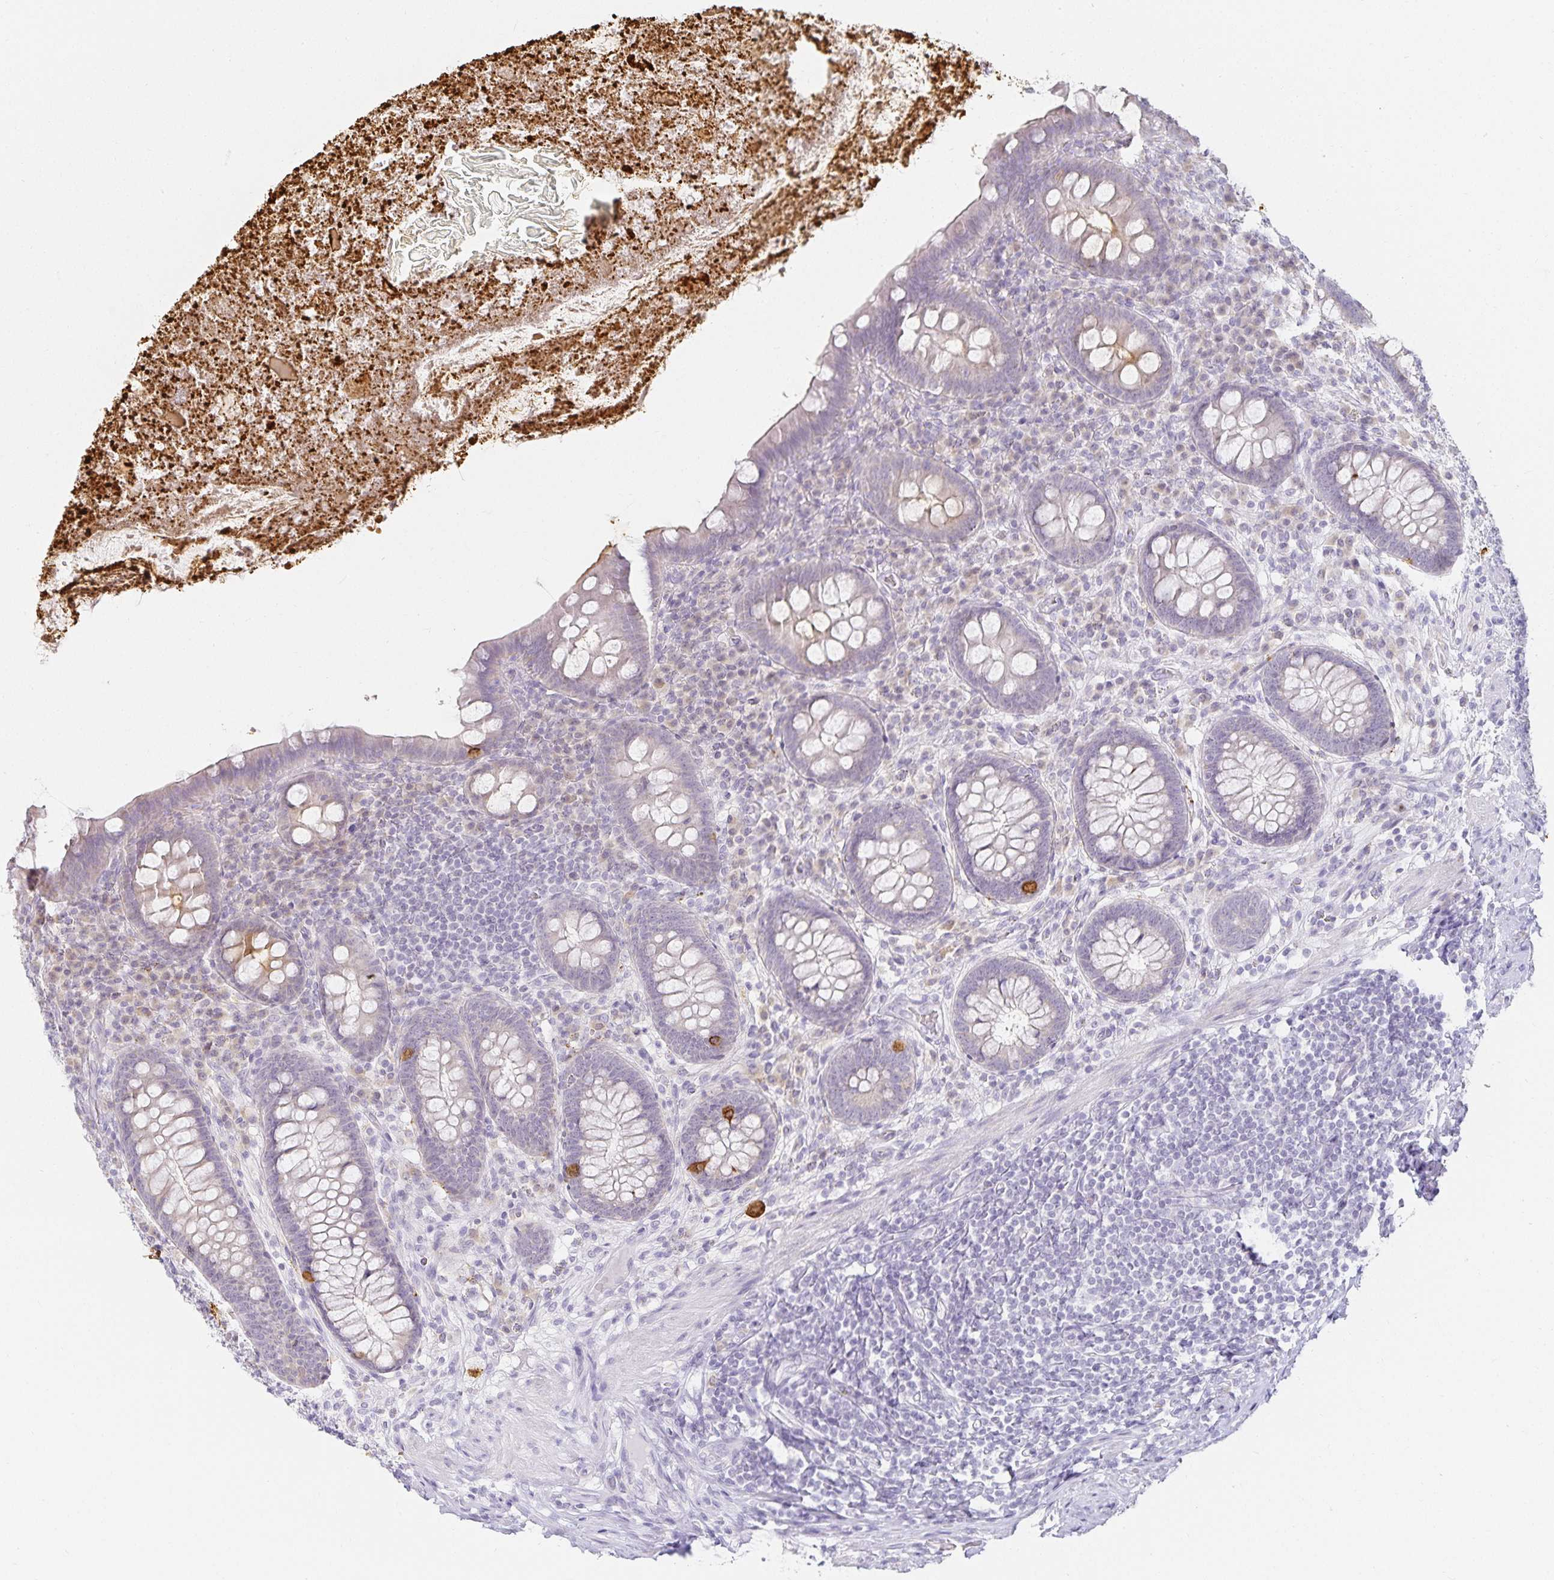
{"staining": {"intensity": "strong", "quantity": "<25%", "location": "cytoplasmic/membranous"}, "tissue": "appendix", "cell_type": "Glandular cells", "image_type": "normal", "snomed": [{"axis": "morphology", "description": "Normal tissue, NOS"}, {"axis": "topography", "description": "Appendix"}], "caption": "High-magnification brightfield microscopy of normal appendix stained with DAB (3,3'-diaminobenzidine) (brown) and counterstained with hematoxylin (blue). glandular cells exhibit strong cytoplasmic/membranous expression is present in approximately<25% of cells.", "gene": "GP2", "patient": {"sex": "male", "age": 71}}